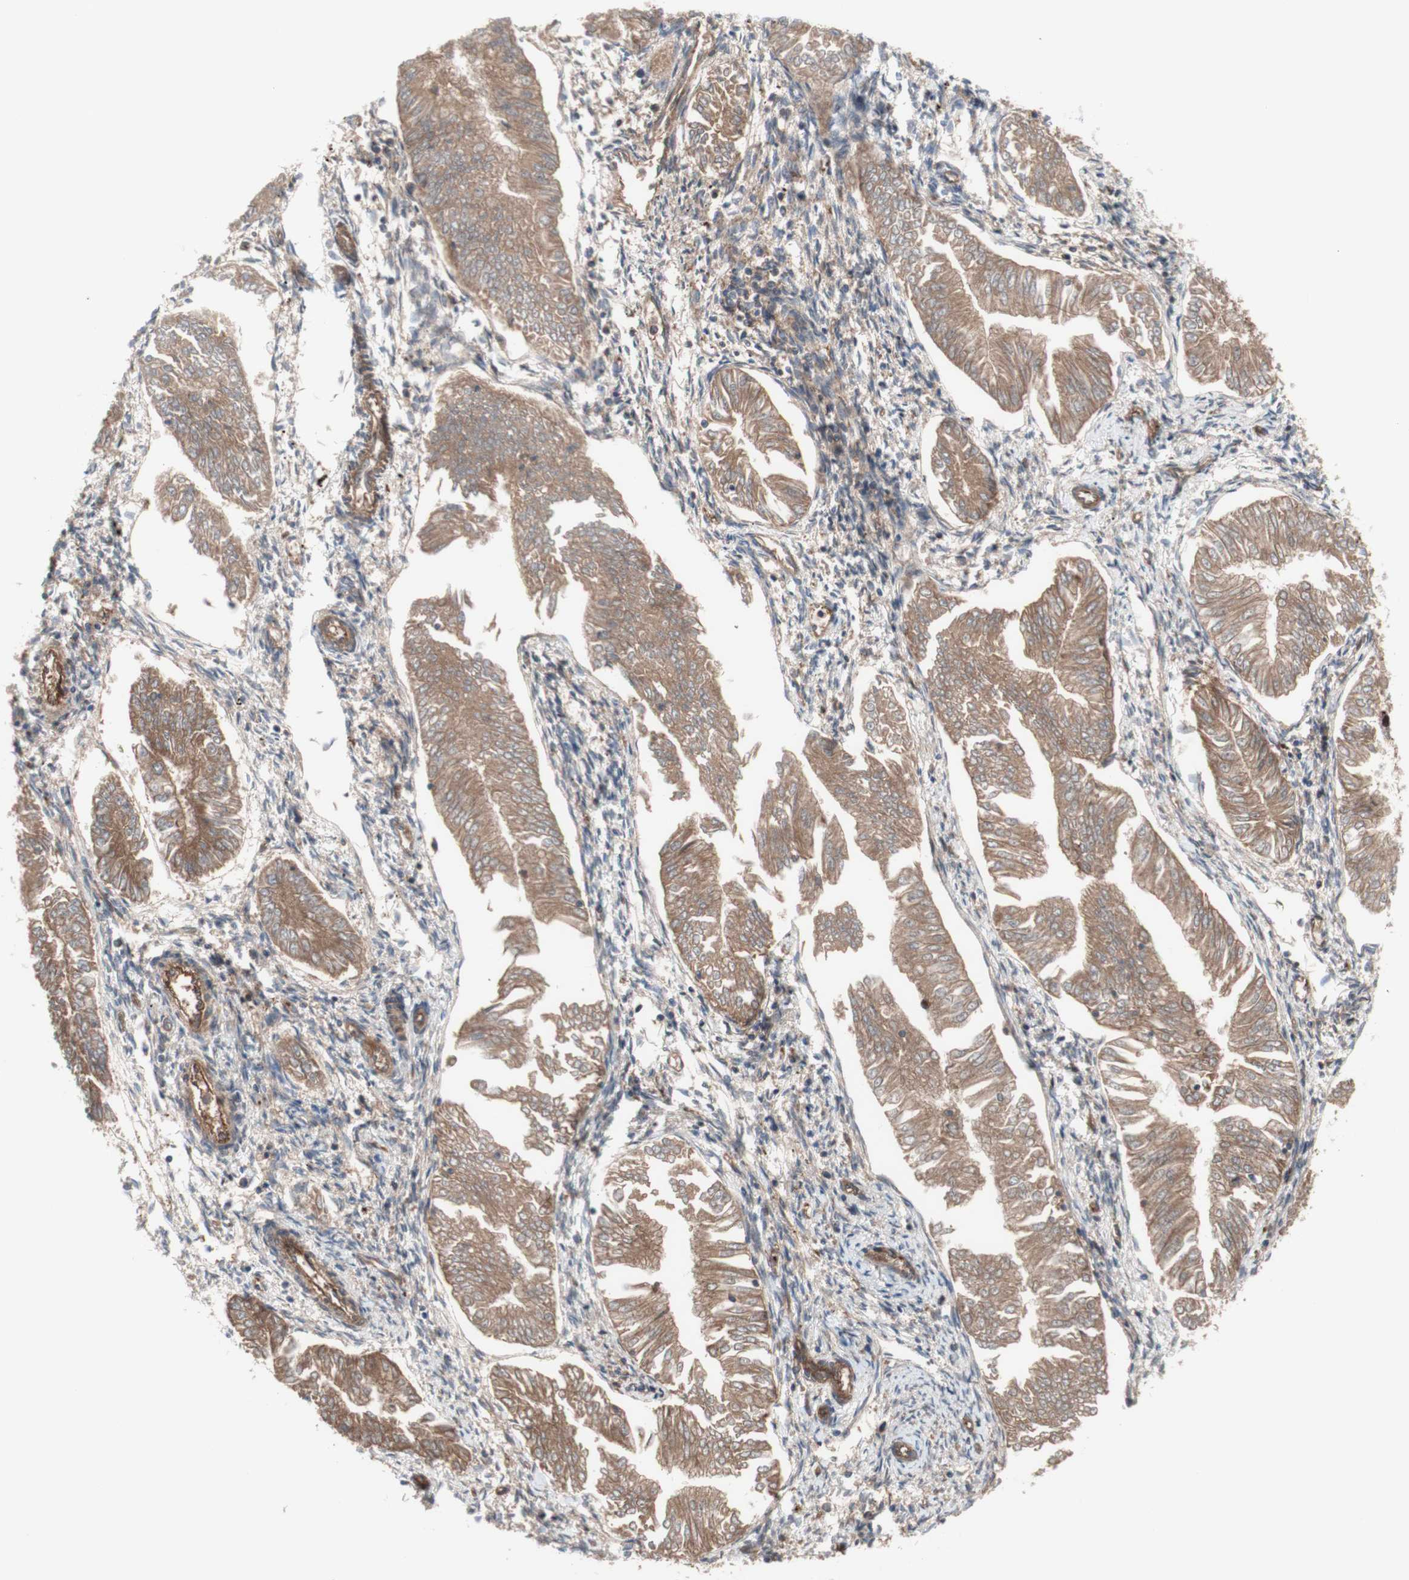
{"staining": {"intensity": "moderate", "quantity": ">75%", "location": "cytoplasmic/membranous"}, "tissue": "endometrial cancer", "cell_type": "Tumor cells", "image_type": "cancer", "snomed": [{"axis": "morphology", "description": "Adenocarcinoma, NOS"}, {"axis": "topography", "description": "Endometrium"}], "caption": "High-magnification brightfield microscopy of endometrial cancer stained with DAB (brown) and counterstained with hematoxylin (blue). tumor cells exhibit moderate cytoplasmic/membranous positivity is appreciated in approximately>75% of cells. The protein is shown in brown color, while the nuclei are stained blue.", "gene": "CD46", "patient": {"sex": "female", "age": 53}}